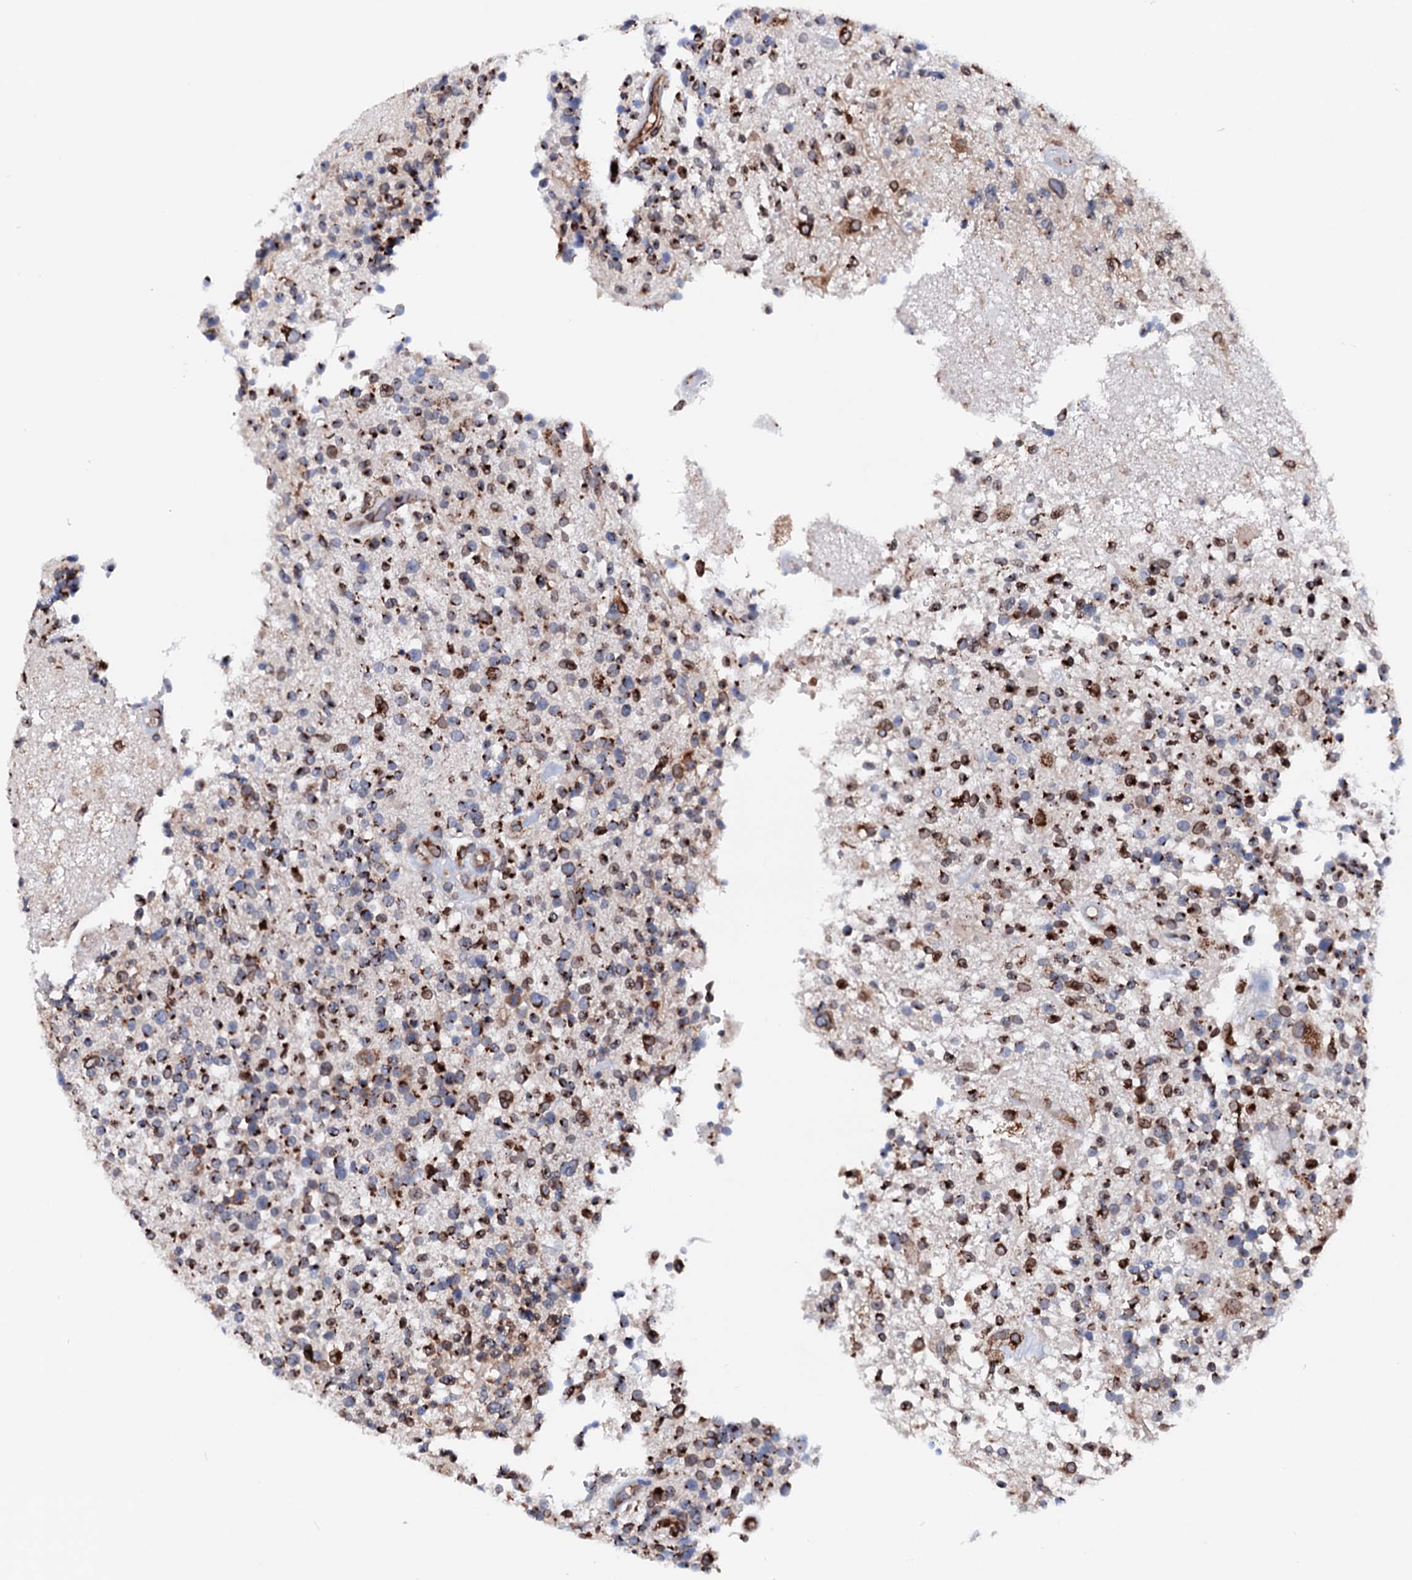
{"staining": {"intensity": "moderate", "quantity": "25%-75%", "location": "cytoplasmic/membranous"}, "tissue": "glioma", "cell_type": "Tumor cells", "image_type": "cancer", "snomed": [{"axis": "morphology", "description": "Glioma, malignant, High grade"}, {"axis": "morphology", "description": "Glioblastoma, NOS"}, {"axis": "topography", "description": "Brain"}], "caption": "The histopathology image displays immunohistochemical staining of glioma. There is moderate cytoplasmic/membranous staining is seen in approximately 25%-75% of tumor cells. Nuclei are stained in blue.", "gene": "TMCO3", "patient": {"sex": "male", "age": 60}}